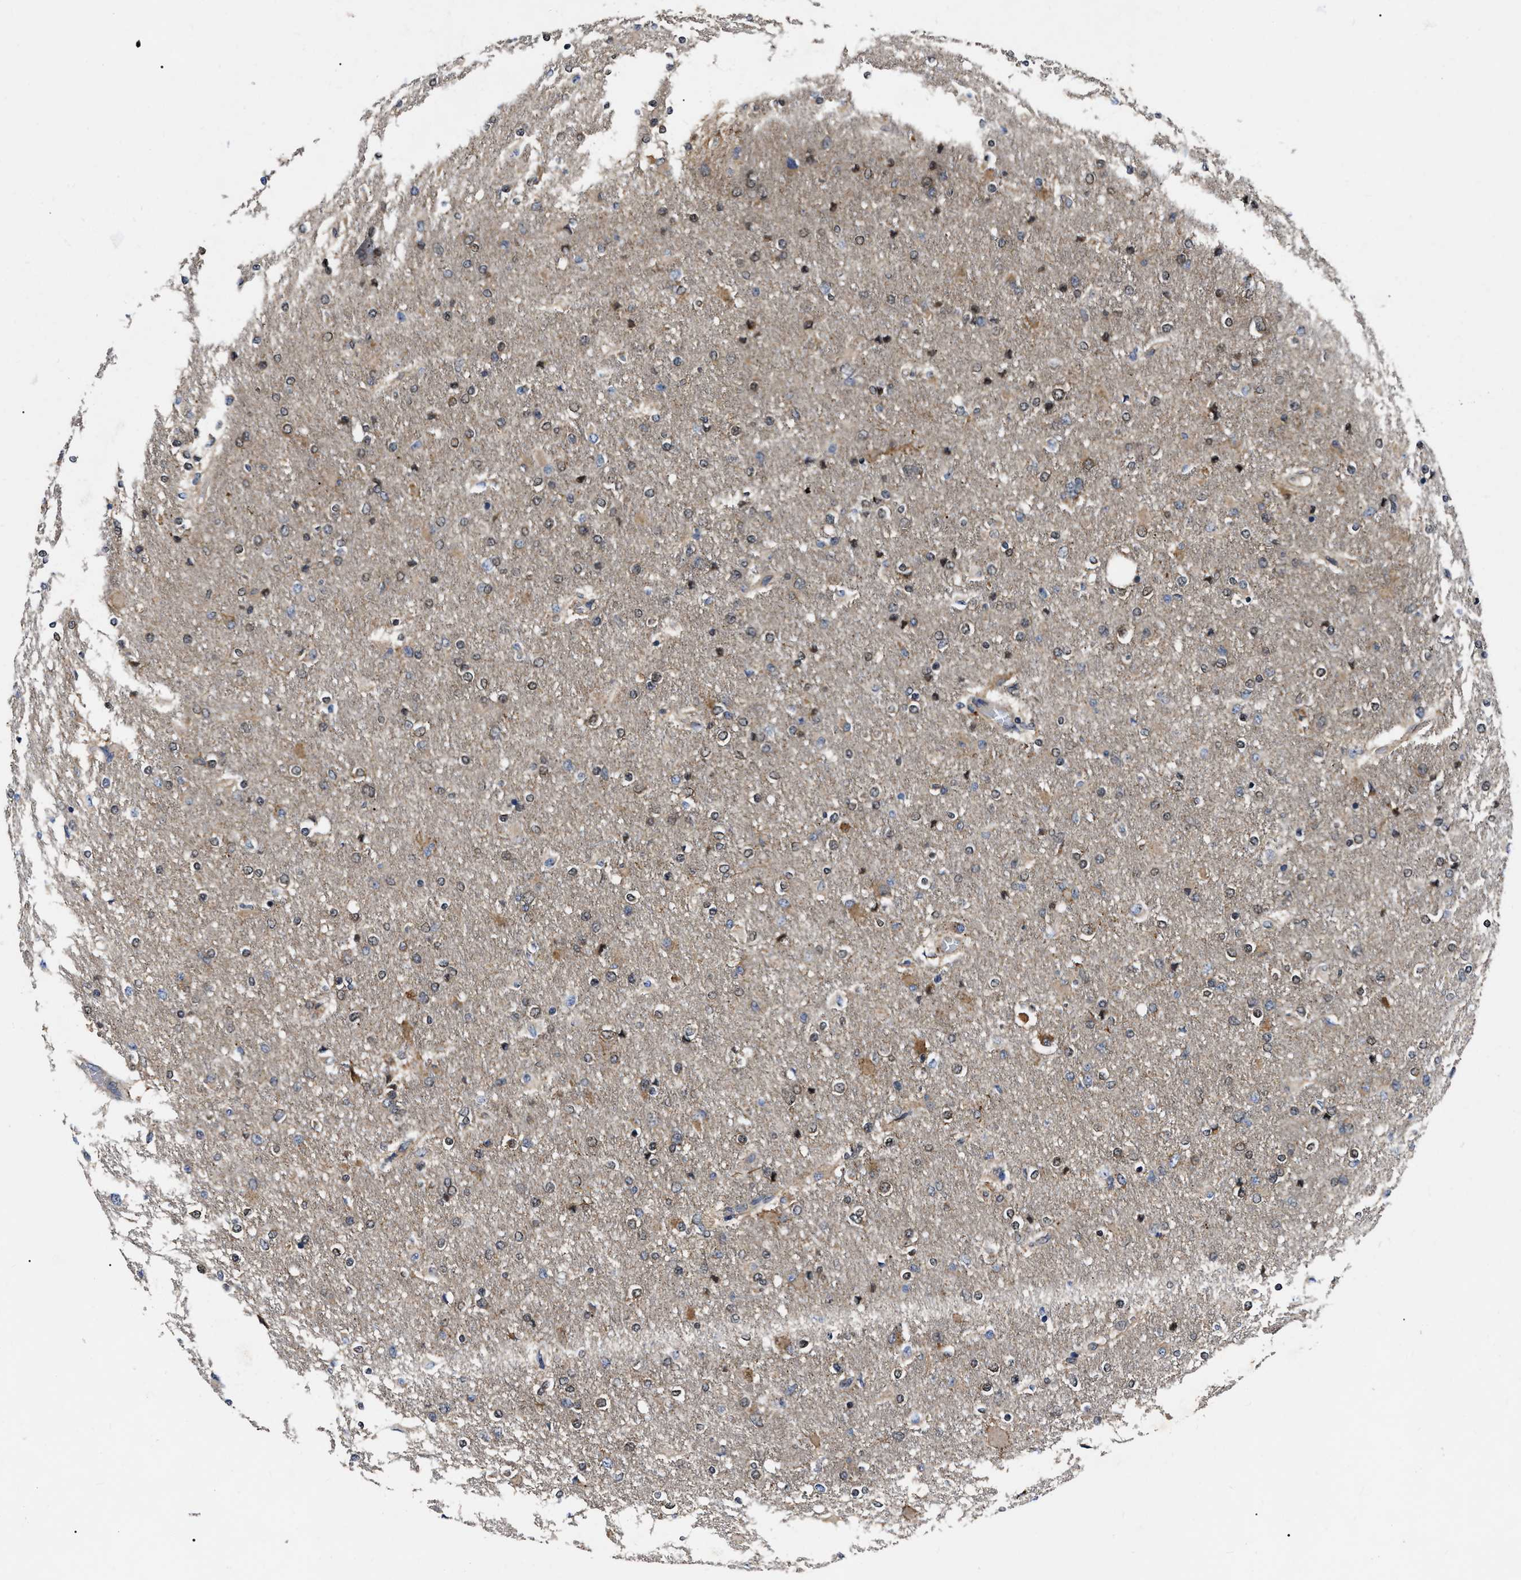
{"staining": {"intensity": "weak", "quantity": "<25%", "location": "nuclear"}, "tissue": "glioma", "cell_type": "Tumor cells", "image_type": "cancer", "snomed": [{"axis": "morphology", "description": "Glioma, malignant, High grade"}, {"axis": "topography", "description": "Cerebral cortex"}], "caption": "This is an immunohistochemistry (IHC) histopathology image of malignant glioma (high-grade). There is no positivity in tumor cells.", "gene": "GET4", "patient": {"sex": "female", "age": 36}}